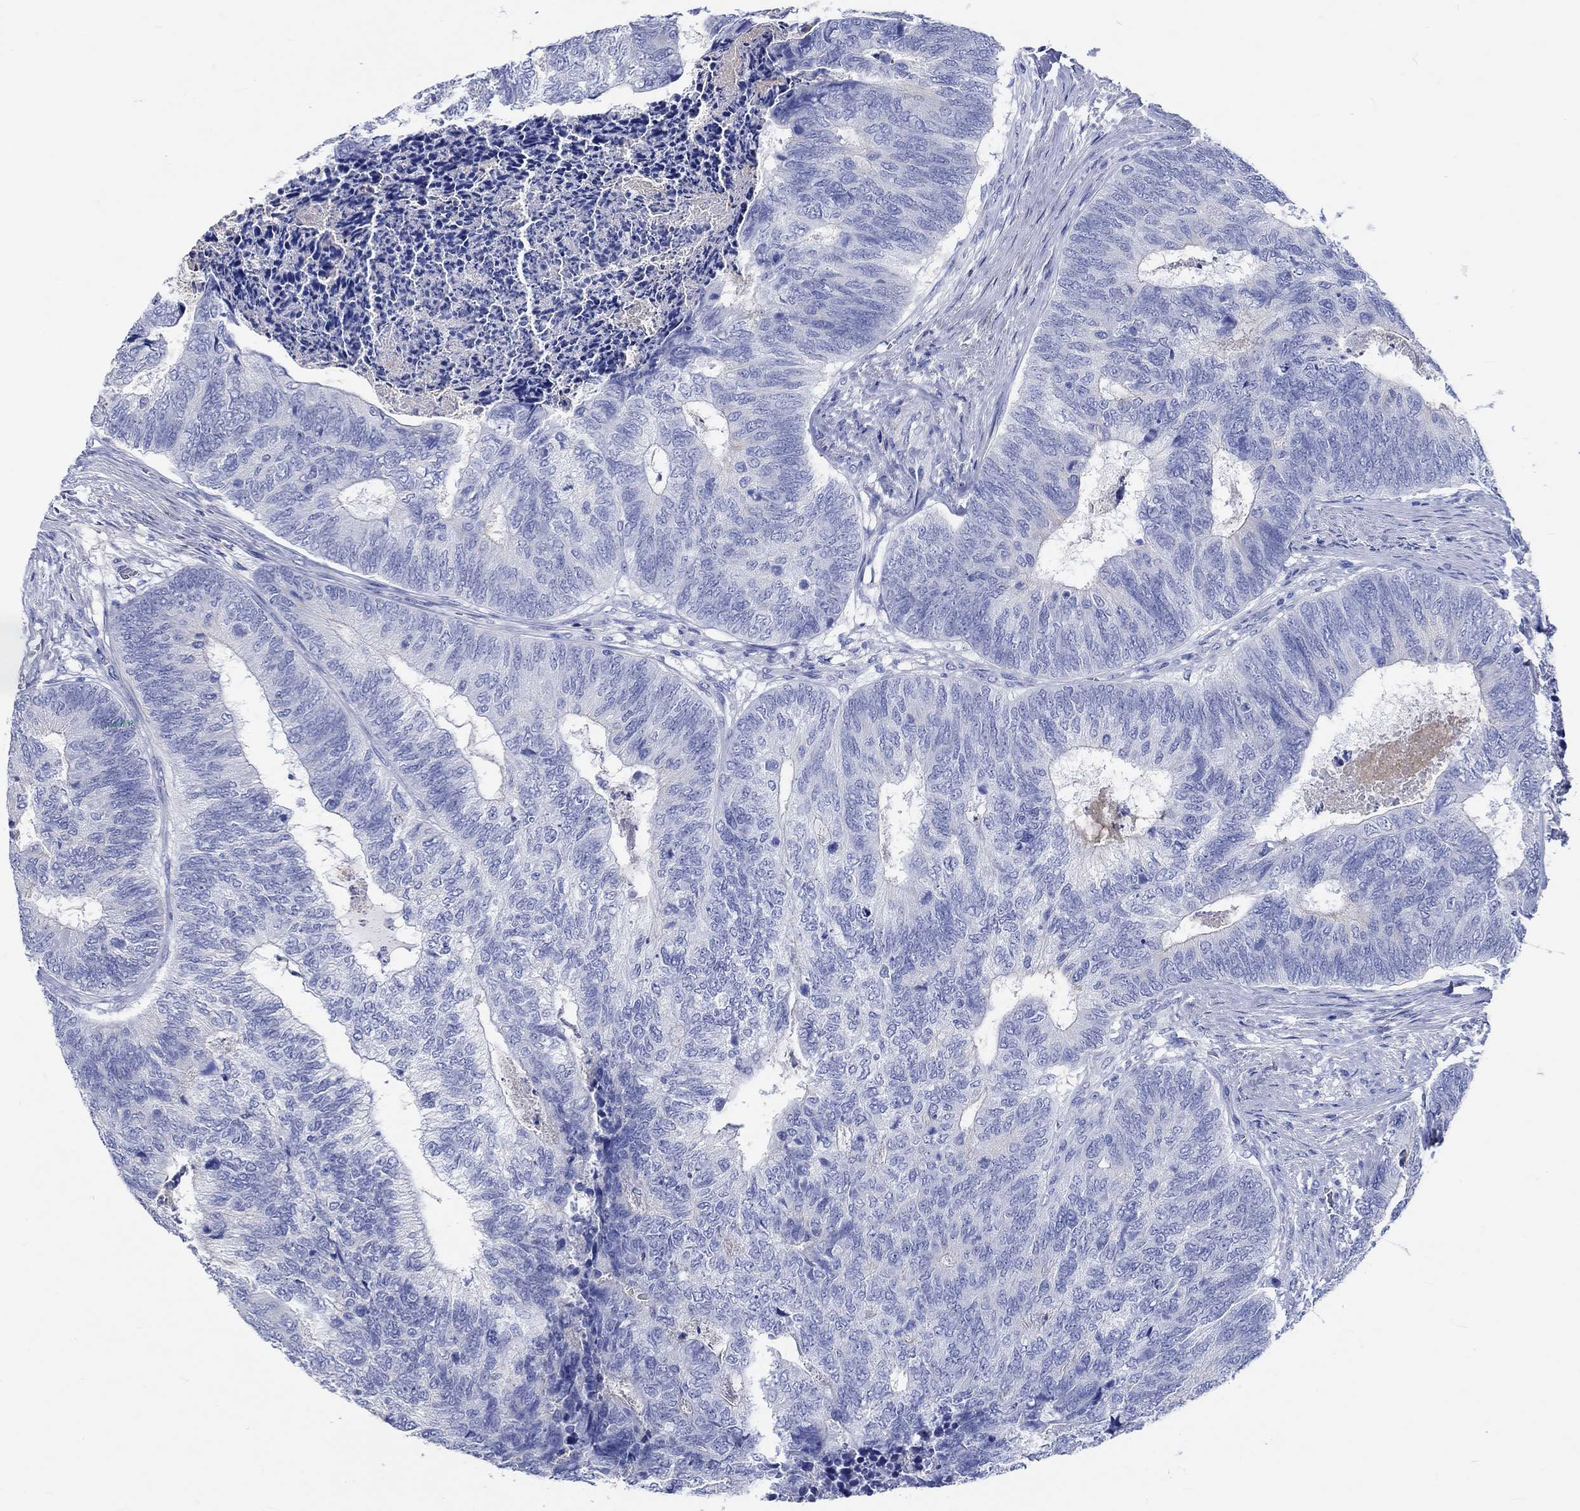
{"staining": {"intensity": "negative", "quantity": "none", "location": "none"}, "tissue": "colorectal cancer", "cell_type": "Tumor cells", "image_type": "cancer", "snomed": [{"axis": "morphology", "description": "Adenocarcinoma, NOS"}, {"axis": "topography", "description": "Colon"}], "caption": "High magnification brightfield microscopy of colorectal cancer stained with DAB (3,3'-diaminobenzidine) (brown) and counterstained with hematoxylin (blue): tumor cells show no significant expression.", "gene": "SHISA4", "patient": {"sex": "female", "age": 67}}